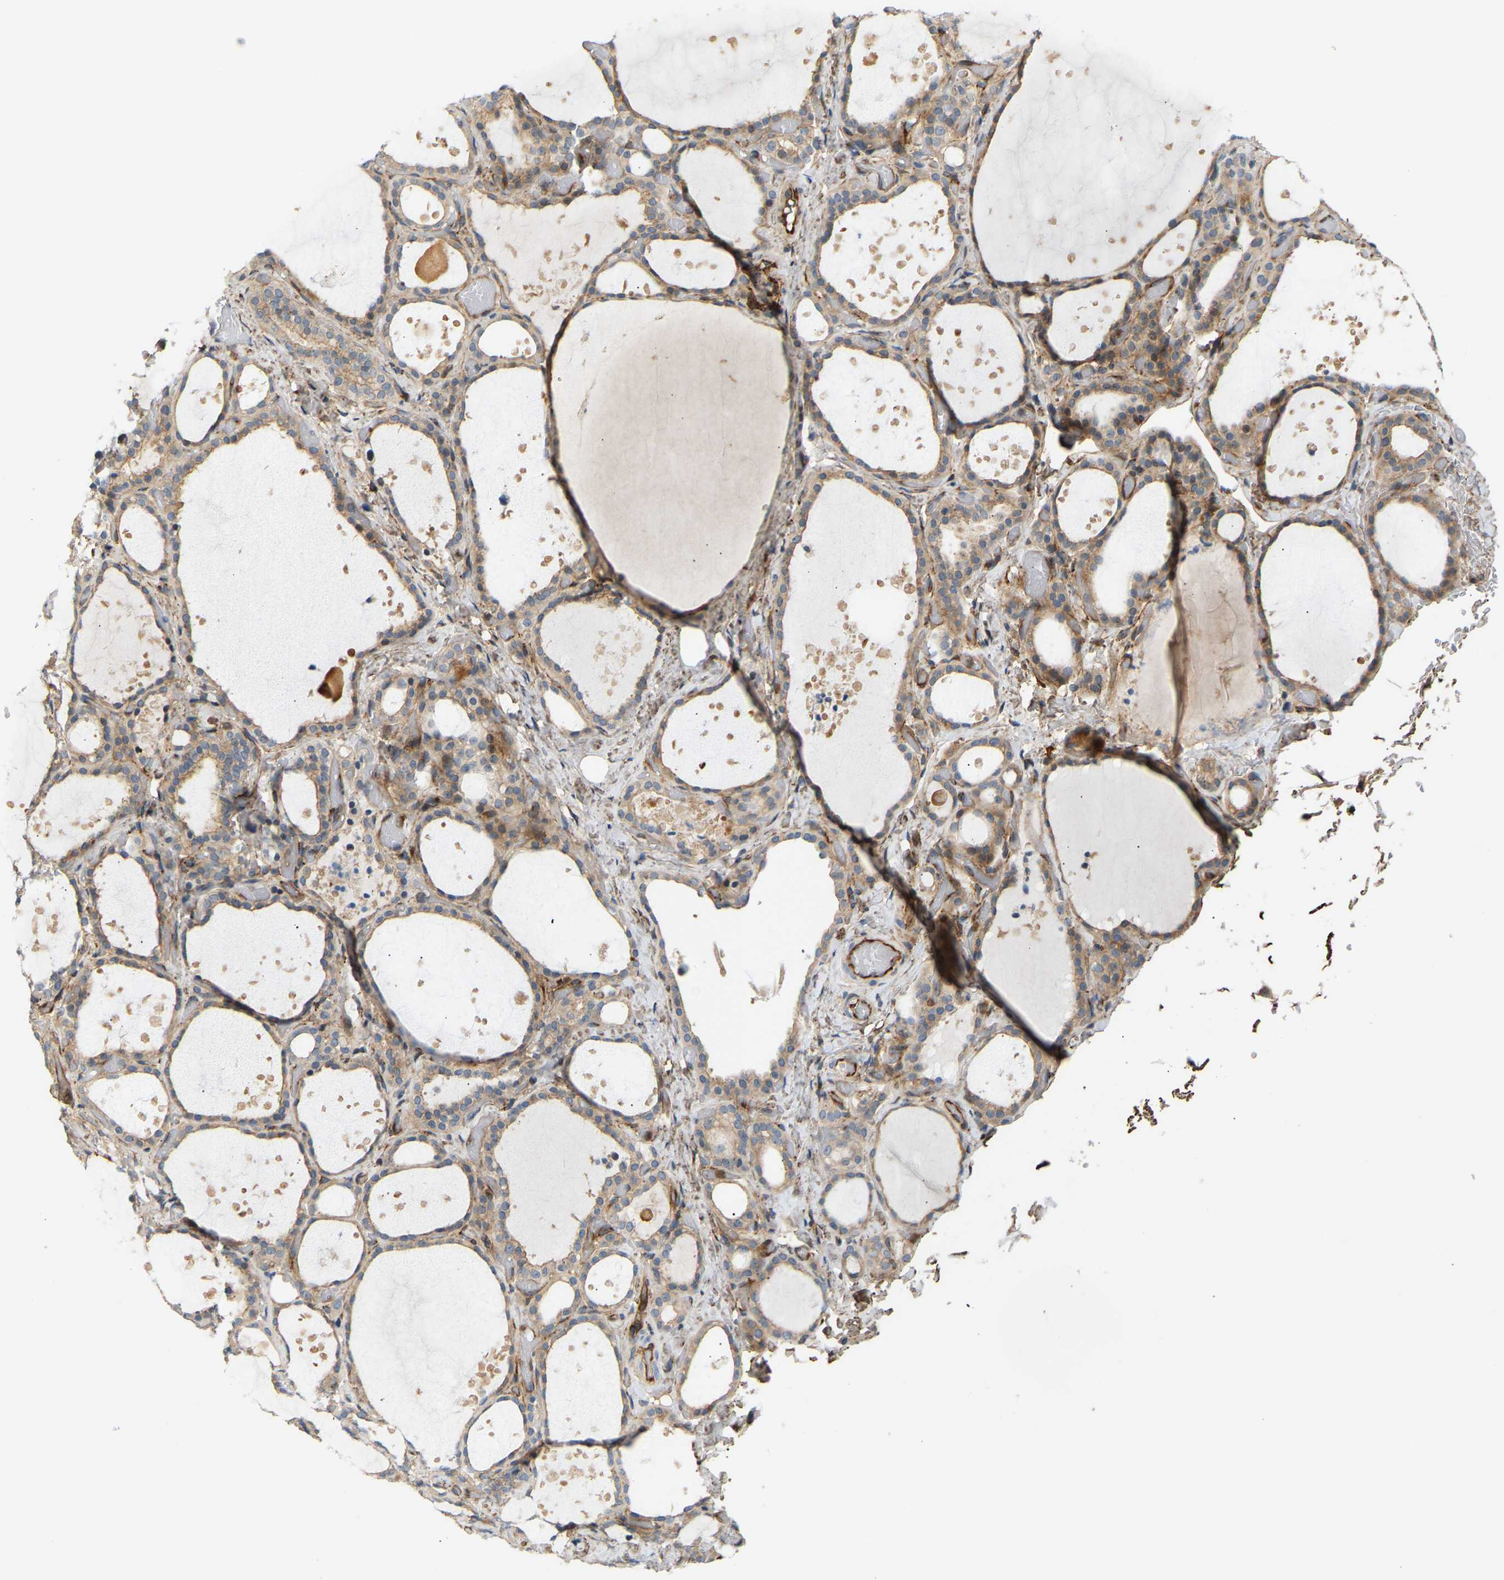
{"staining": {"intensity": "weak", "quantity": ">75%", "location": "cytoplasmic/membranous"}, "tissue": "thyroid gland", "cell_type": "Glandular cells", "image_type": "normal", "snomed": [{"axis": "morphology", "description": "Normal tissue, NOS"}, {"axis": "topography", "description": "Thyroid gland"}], "caption": "Immunohistochemistry (IHC) of unremarkable human thyroid gland demonstrates low levels of weak cytoplasmic/membranous positivity in about >75% of glandular cells. (Stains: DAB (3,3'-diaminobenzidine) in brown, nuclei in blue, Microscopy: brightfield microscopy at high magnification).", "gene": "PLCG2", "patient": {"sex": "female", "age": 44}}